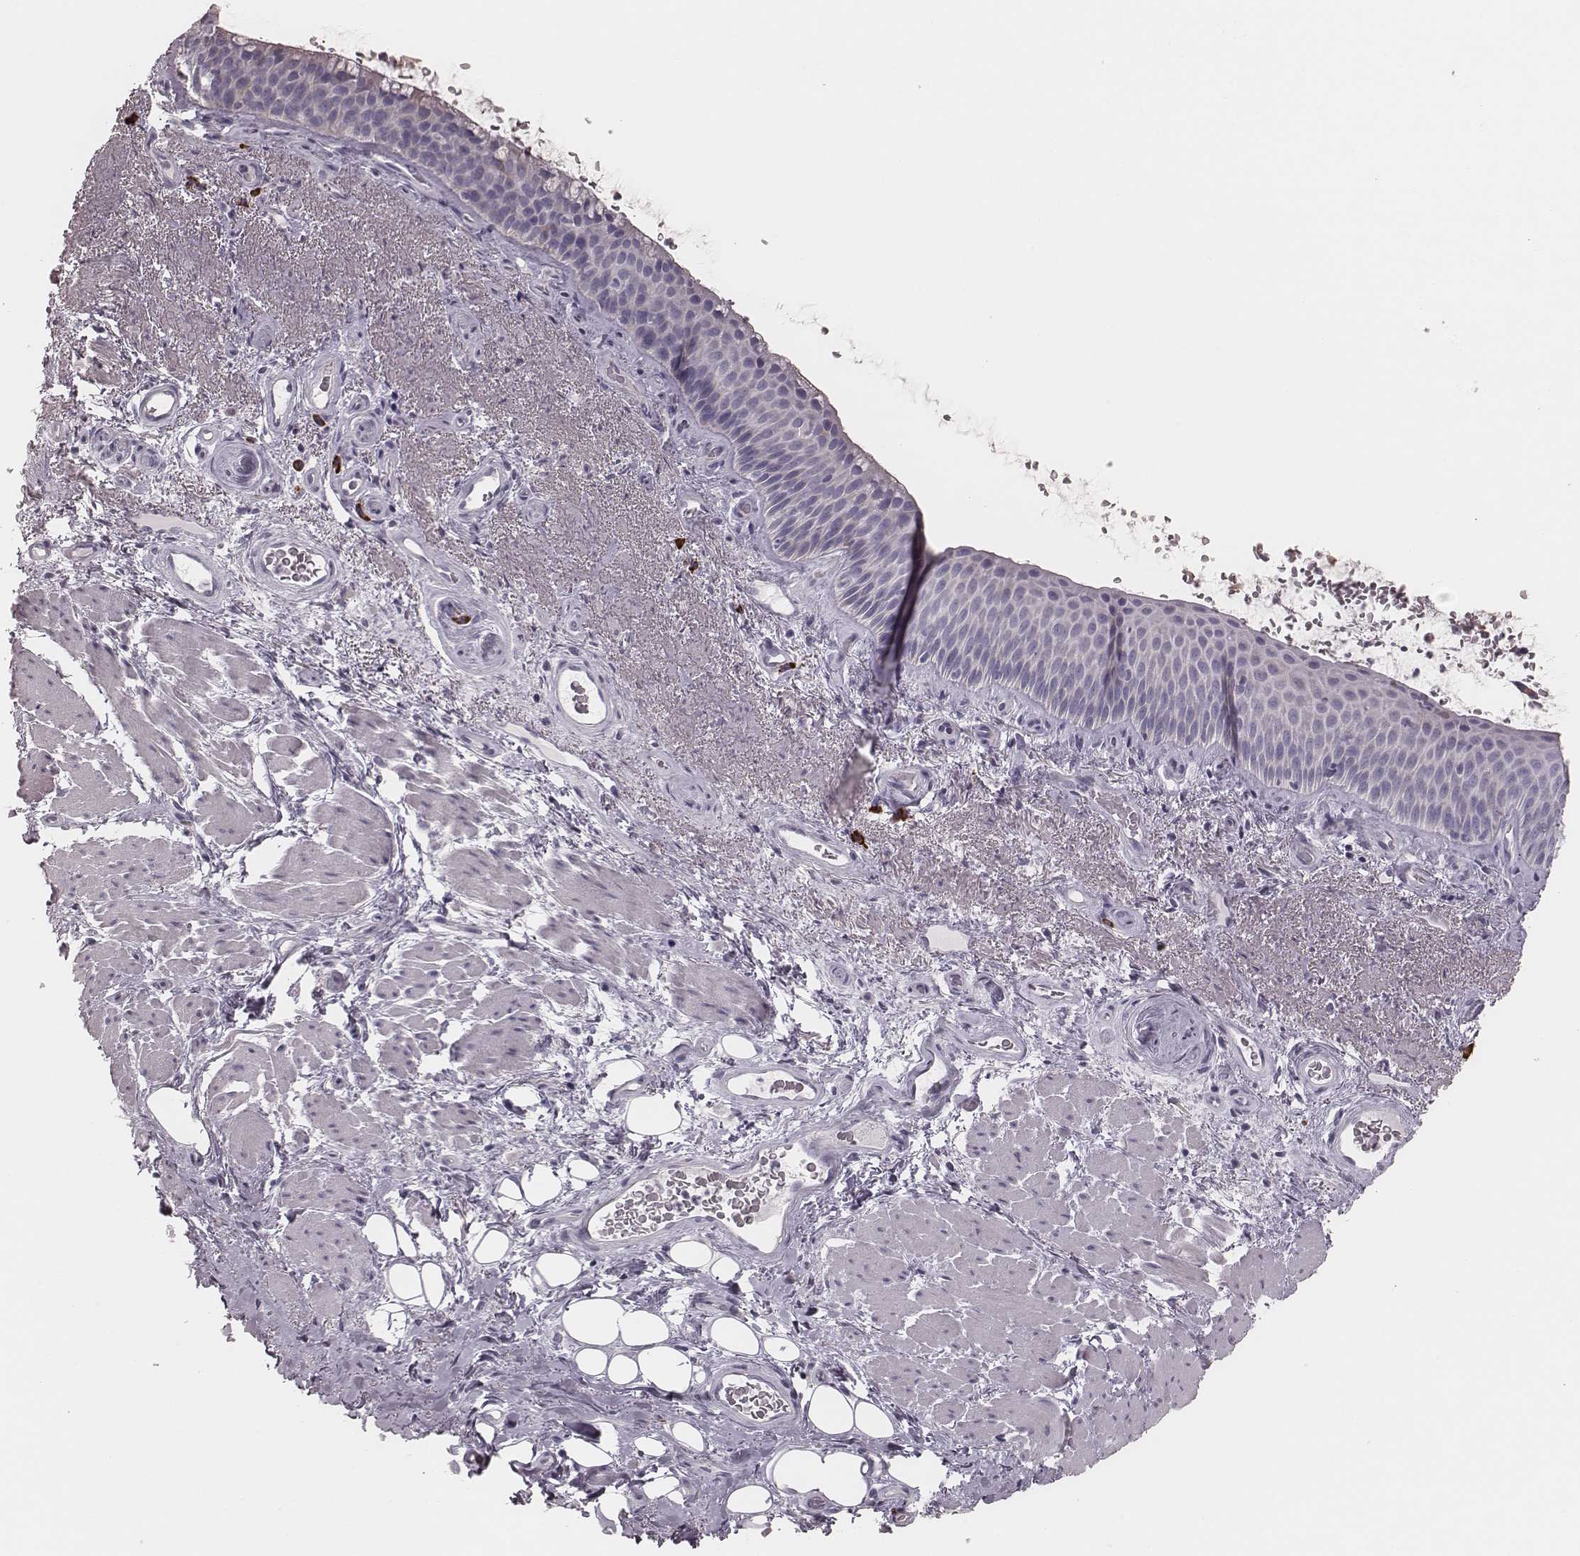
{"staining": {"intensity": "negative", "quantity": "none", "location": "none"}, "tissue": "bronchus", "cell_type": "Respiratory epithelial cells", "image_type": "normal", "snomed": [{"axis": "morphology", "description": "Normal tissue, NOS"}, {"axis": "topography", "description": "Bronchus"}], "caption": "Immunohistochemistry (IHC) photomicrograph of unremarkable human bronchus stained for a protein (brown), which reveals no staining in respiratory epithelial cells.", "gene": "KIF5C", "patient": {"sex": "male", "age": 48}}